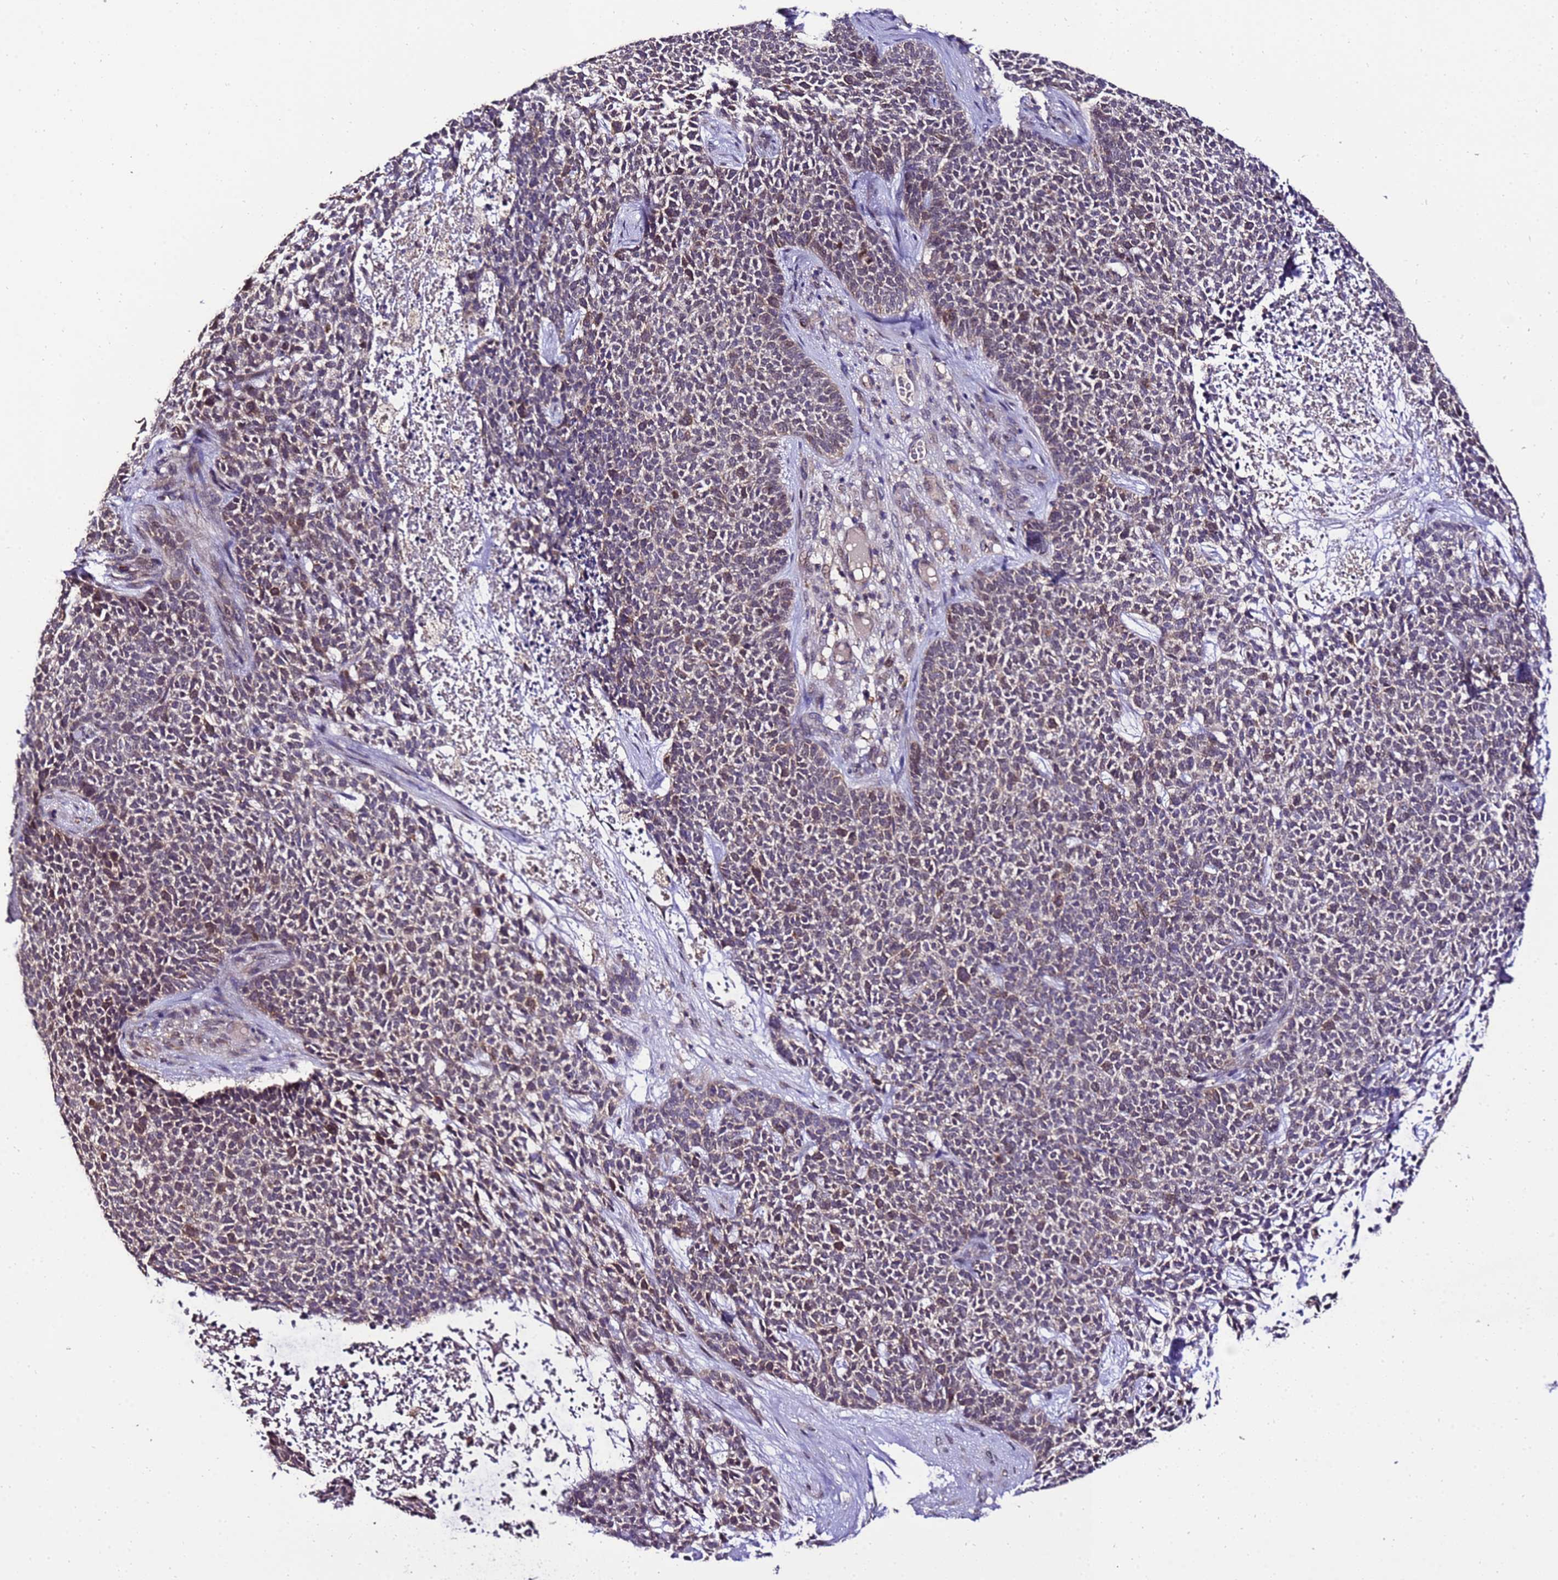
{"staining": {"intensity": "moderate", "quantity": "<25%", "location": "cytoplasmic/membranous"}, "tissue": "skin cancer", "cell_type": "Tumor cells", "image_type": "cancer", "snomed": [{"axis": "morphology", "description": "Basal cell carcinoma"}, {"axis": "topography", "description": "Skin"}], "caption": "This image displays skin basal cell carcinoma stained with IHC to label a protein in brown. The cytoplasmic/membranous of tumor cells show moderate positivity for the protein. Nuclei are counter-stained blue.", "gene": "ZNF329", "patient": {"sex": "female", "age": 84}}